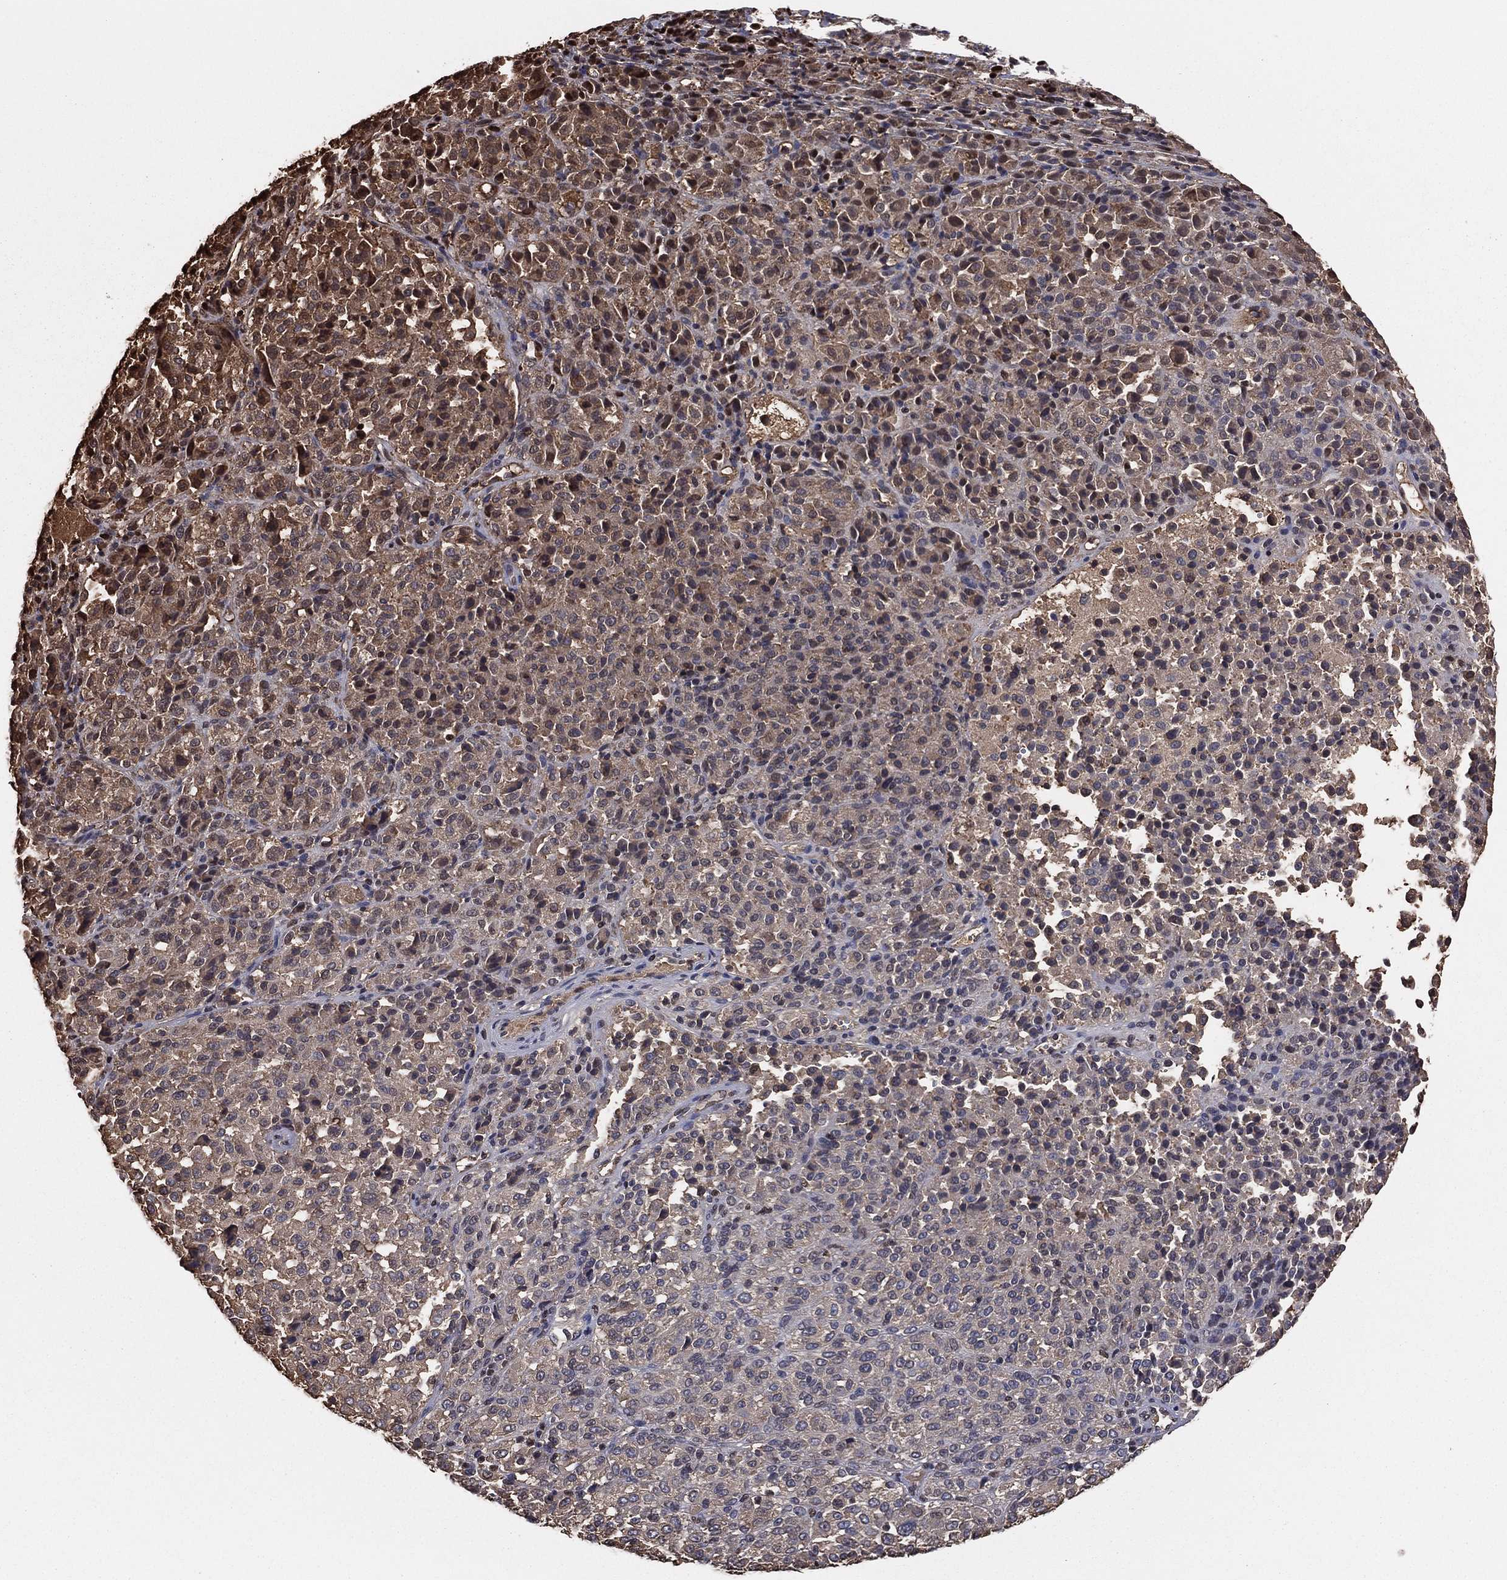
{"staining": {"intensity": "moderate", "quantity": "25%-75%", "location": "cytoplasmic/membranous"}, "tissue": "melanoma", "cell_type": "Tumor cells", "image_type": "cancer", "snomed": [{"axis": "morphology", "description": "Malignant melanoma, Metastatic site"}, {"axis": "topography", "description": "Brain"}], "caption": "Brown immunohistochemical staining in malignant melanoma (metastatic site) displays moderate cytoplasmic/membranous expression in approximately 25%-75% of tumor cells.", "gene": "GAPDH", "patient": {"sex": "female", "age": 56}}